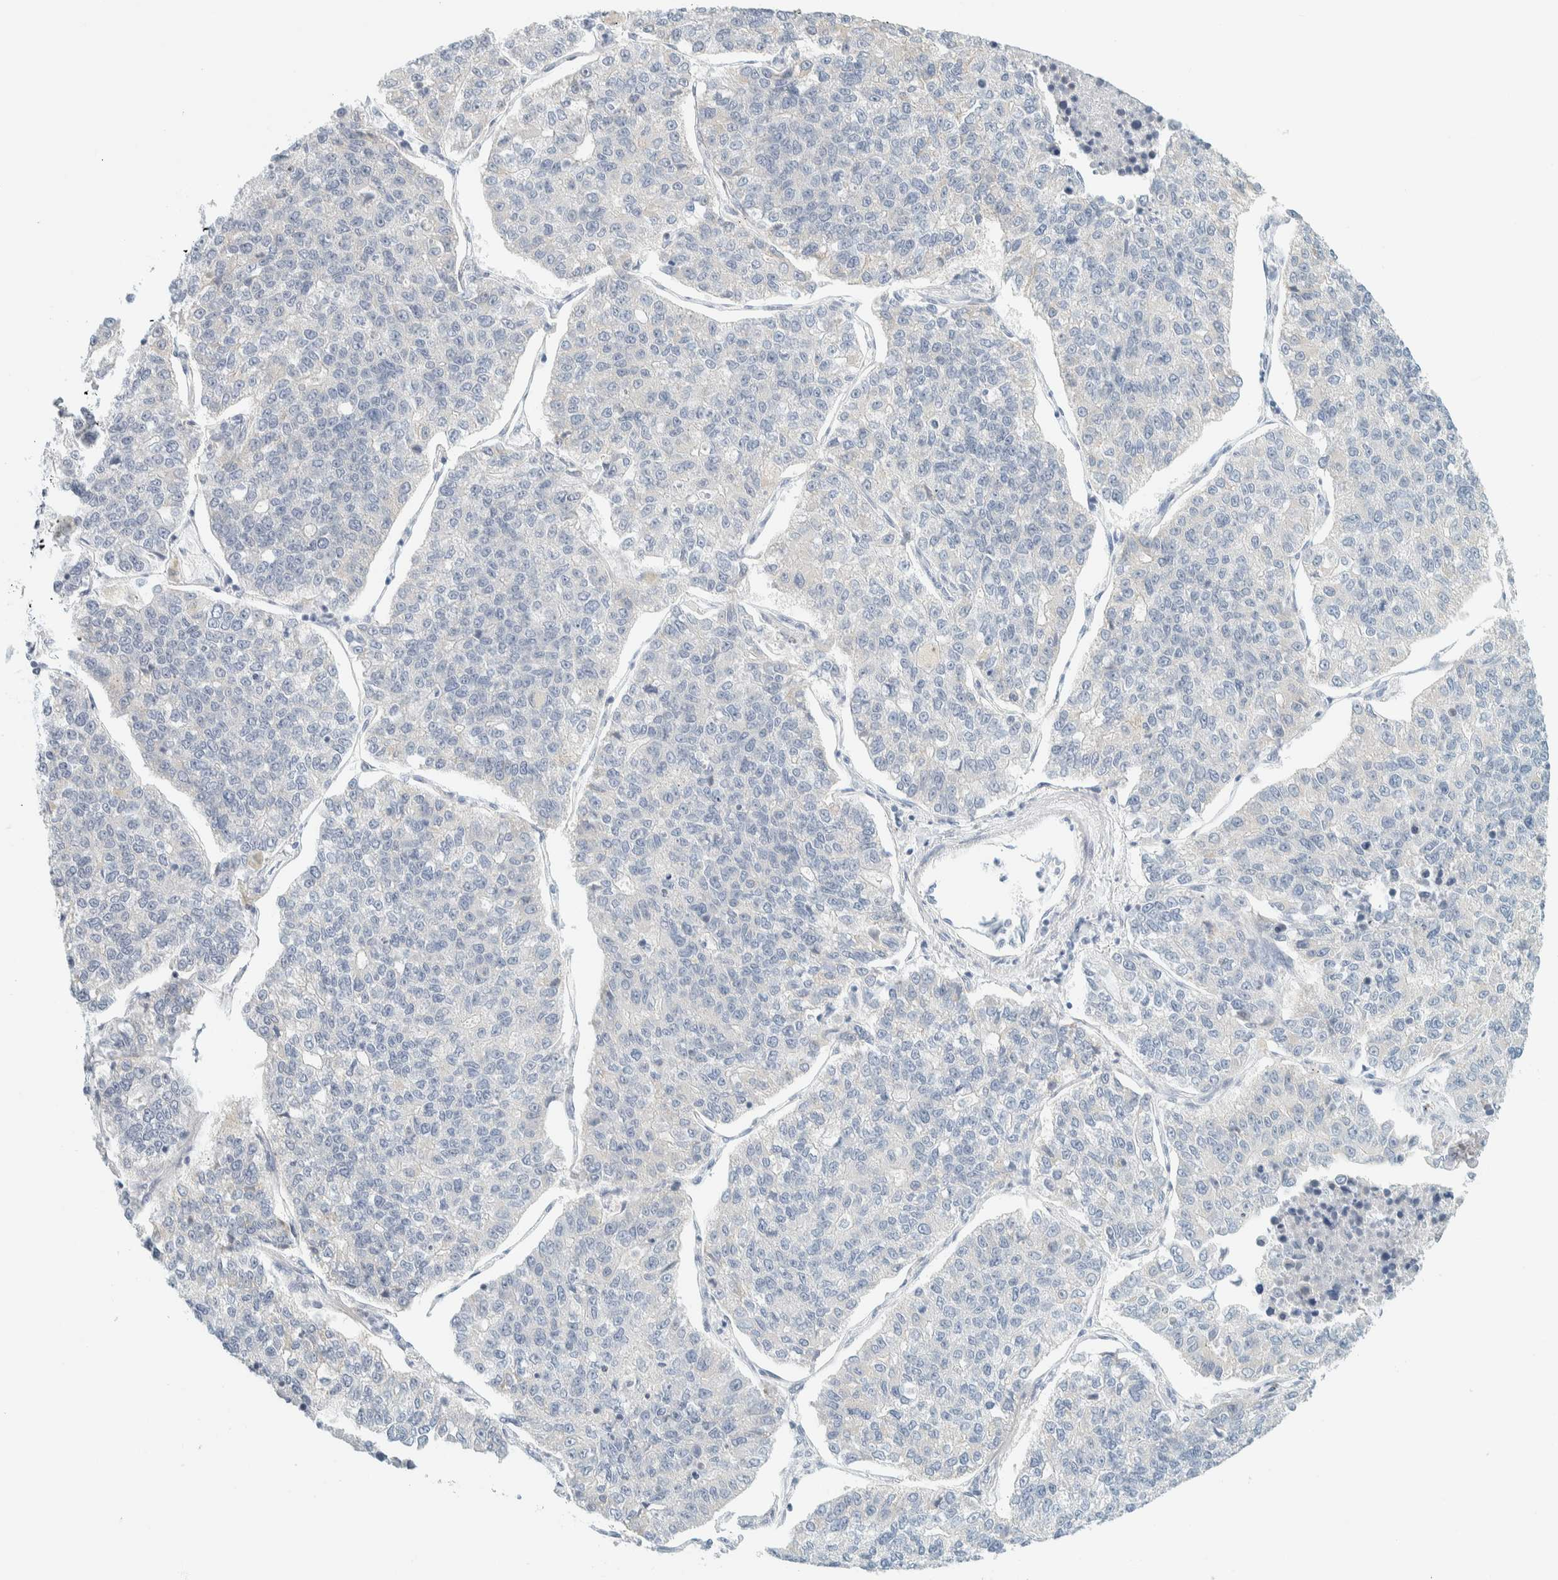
{"staining": {"intensity": "negative", "quantity": "none", "location": "none"}, "tissue": "lung cancer", "cell_type": "Tumor cells", "image_type": "cancer", "snomed": [{"axis": "morphology", "description": "Adenocarcinoma, NOS"}, {"axis": "topography", "description": "Lung"}], "caption": "Immunohistochemistry of human lung cancer exhibits no expression in tumor cells. Brightfield microscopy of immunohistochemistry (IHC) stained with DAB (brown) and hematoxylin (blue), captured at high magnification.", "gene": "PTGES3L-AARSD1", "patient": {"sex": "male", "age": 49}}